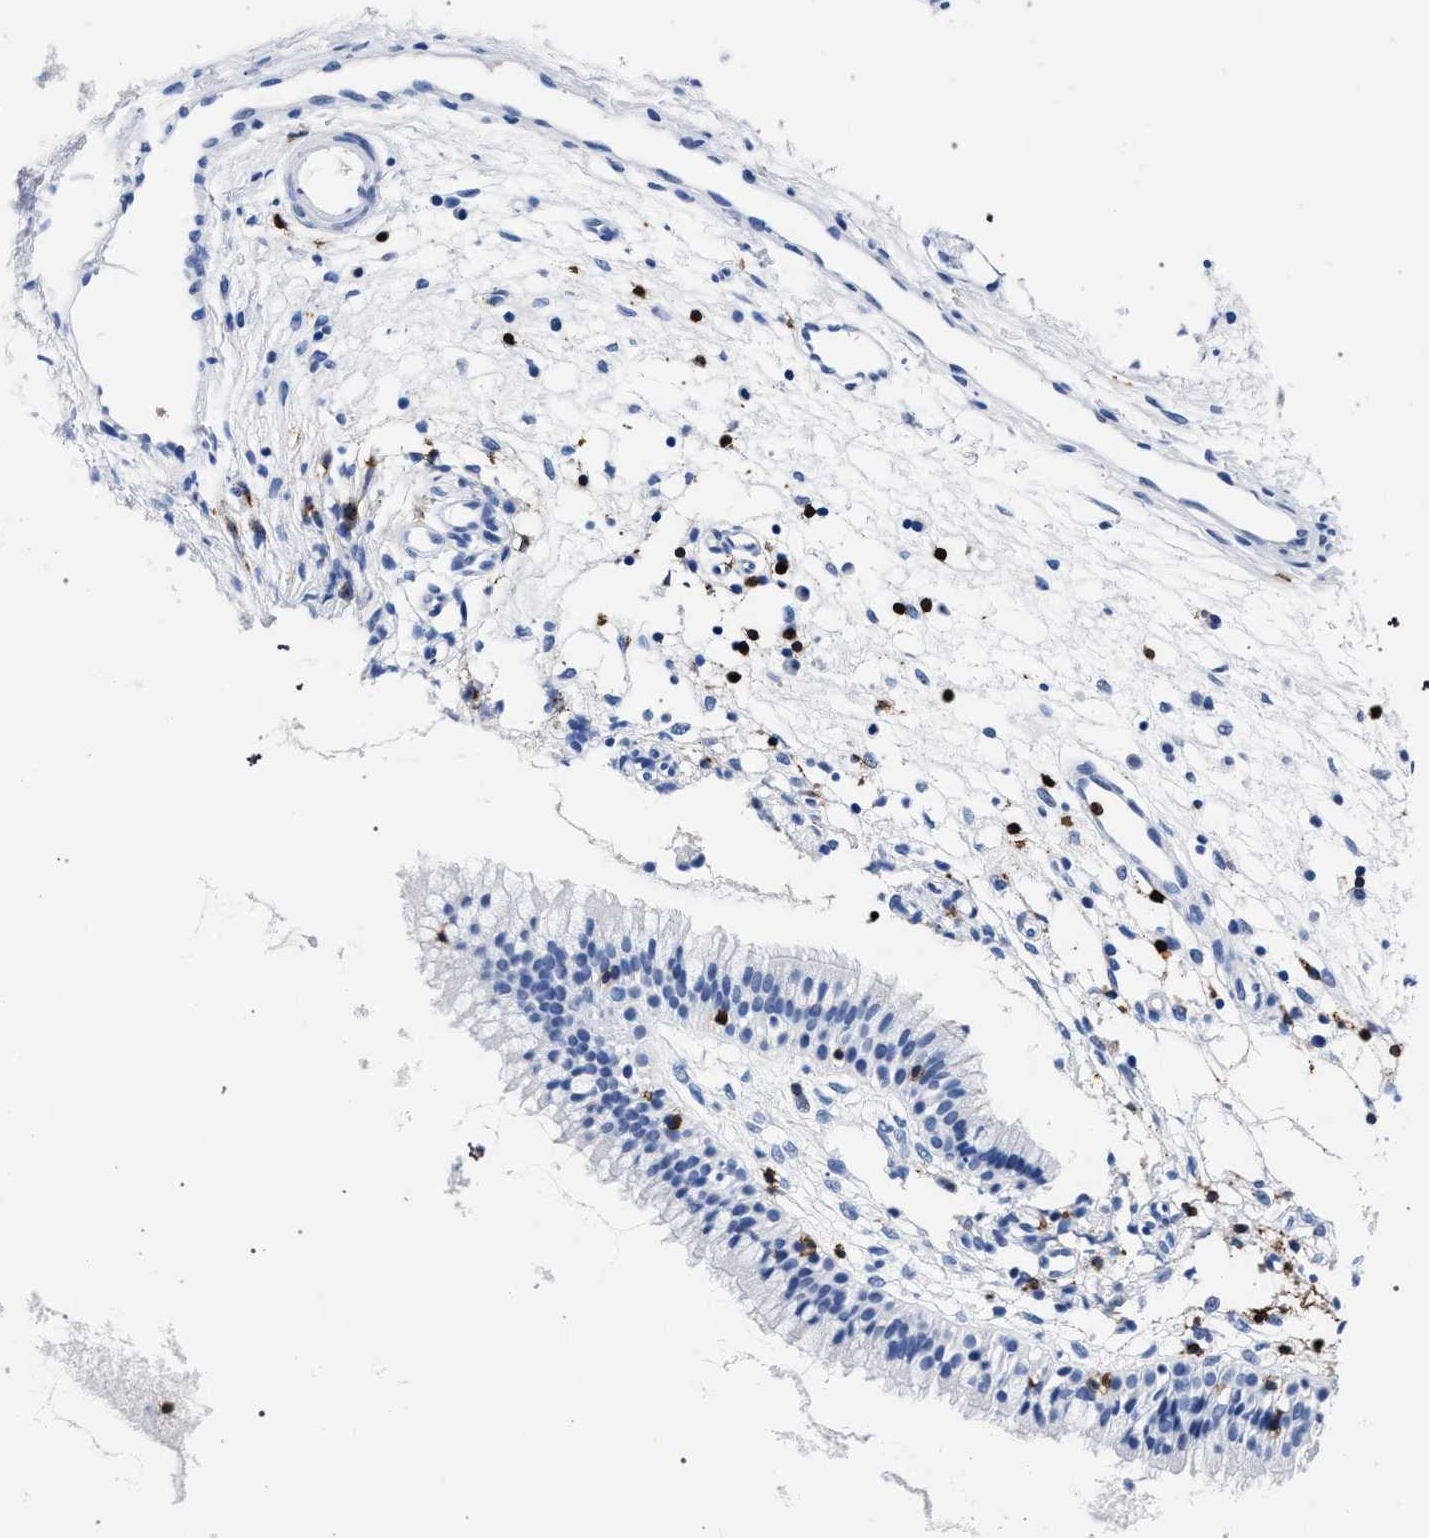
{"staining": {"intensity": "negative", "quantity": "none", "location": "none"}, "tissue": "nasopharynx", "cell_type": "Respiratory epithelial cells", "image_type": "normal", "snomed": [{"axis": "morphology", "description": "Normal tissue, NOS"}, {"axis": "topography", "description": "Nasopharynx"}], "caption": "Histopathology image shows no significant protein expression in respiratory epithelial cells of unremarkable nasopharynx.", "gene": "KLRK1", "patient": {"sex": "male", "age": 21}}